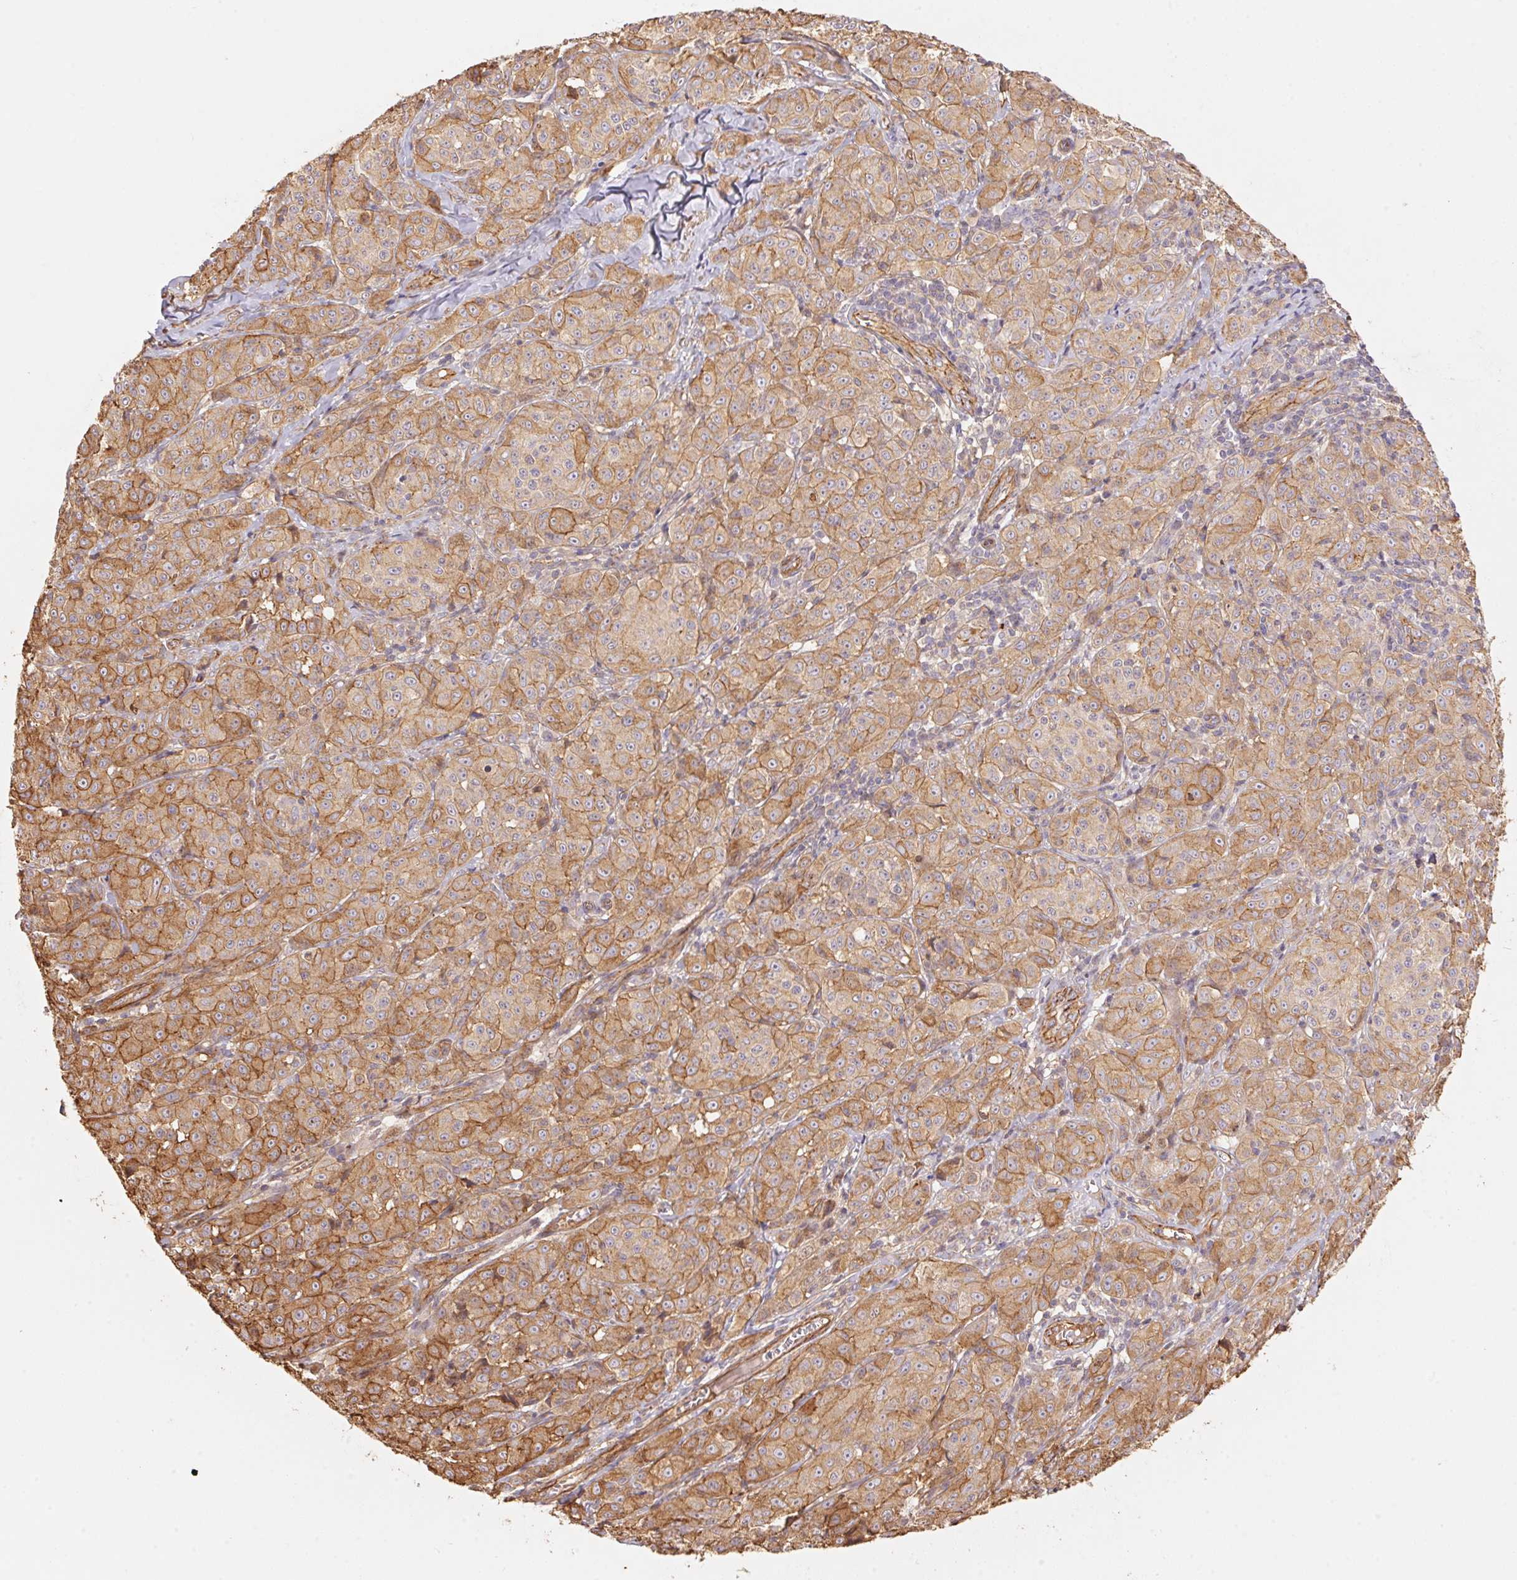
{"staining": {"intensity": "moderate", "quantity": "25%-75%", "location": "cytoplasmic/membranous"}, "tissue": "melanoma", "cell_type": "Tumor cells", "image_type": "cancer", "snomed": [{"axis": "morphology", "description": "Malignant melanoma, NOS"}, {"axis": "topography", "description": "Skin"}], "caption": "An IHC micrograph of tumor tissue is shown. Protein staining in brown highlights moderate cytoplasmic/membranous positivity in melanoma within tumor cells.", "gene": "FRAS1", "patient": {"sex": "male", "age": 89}}